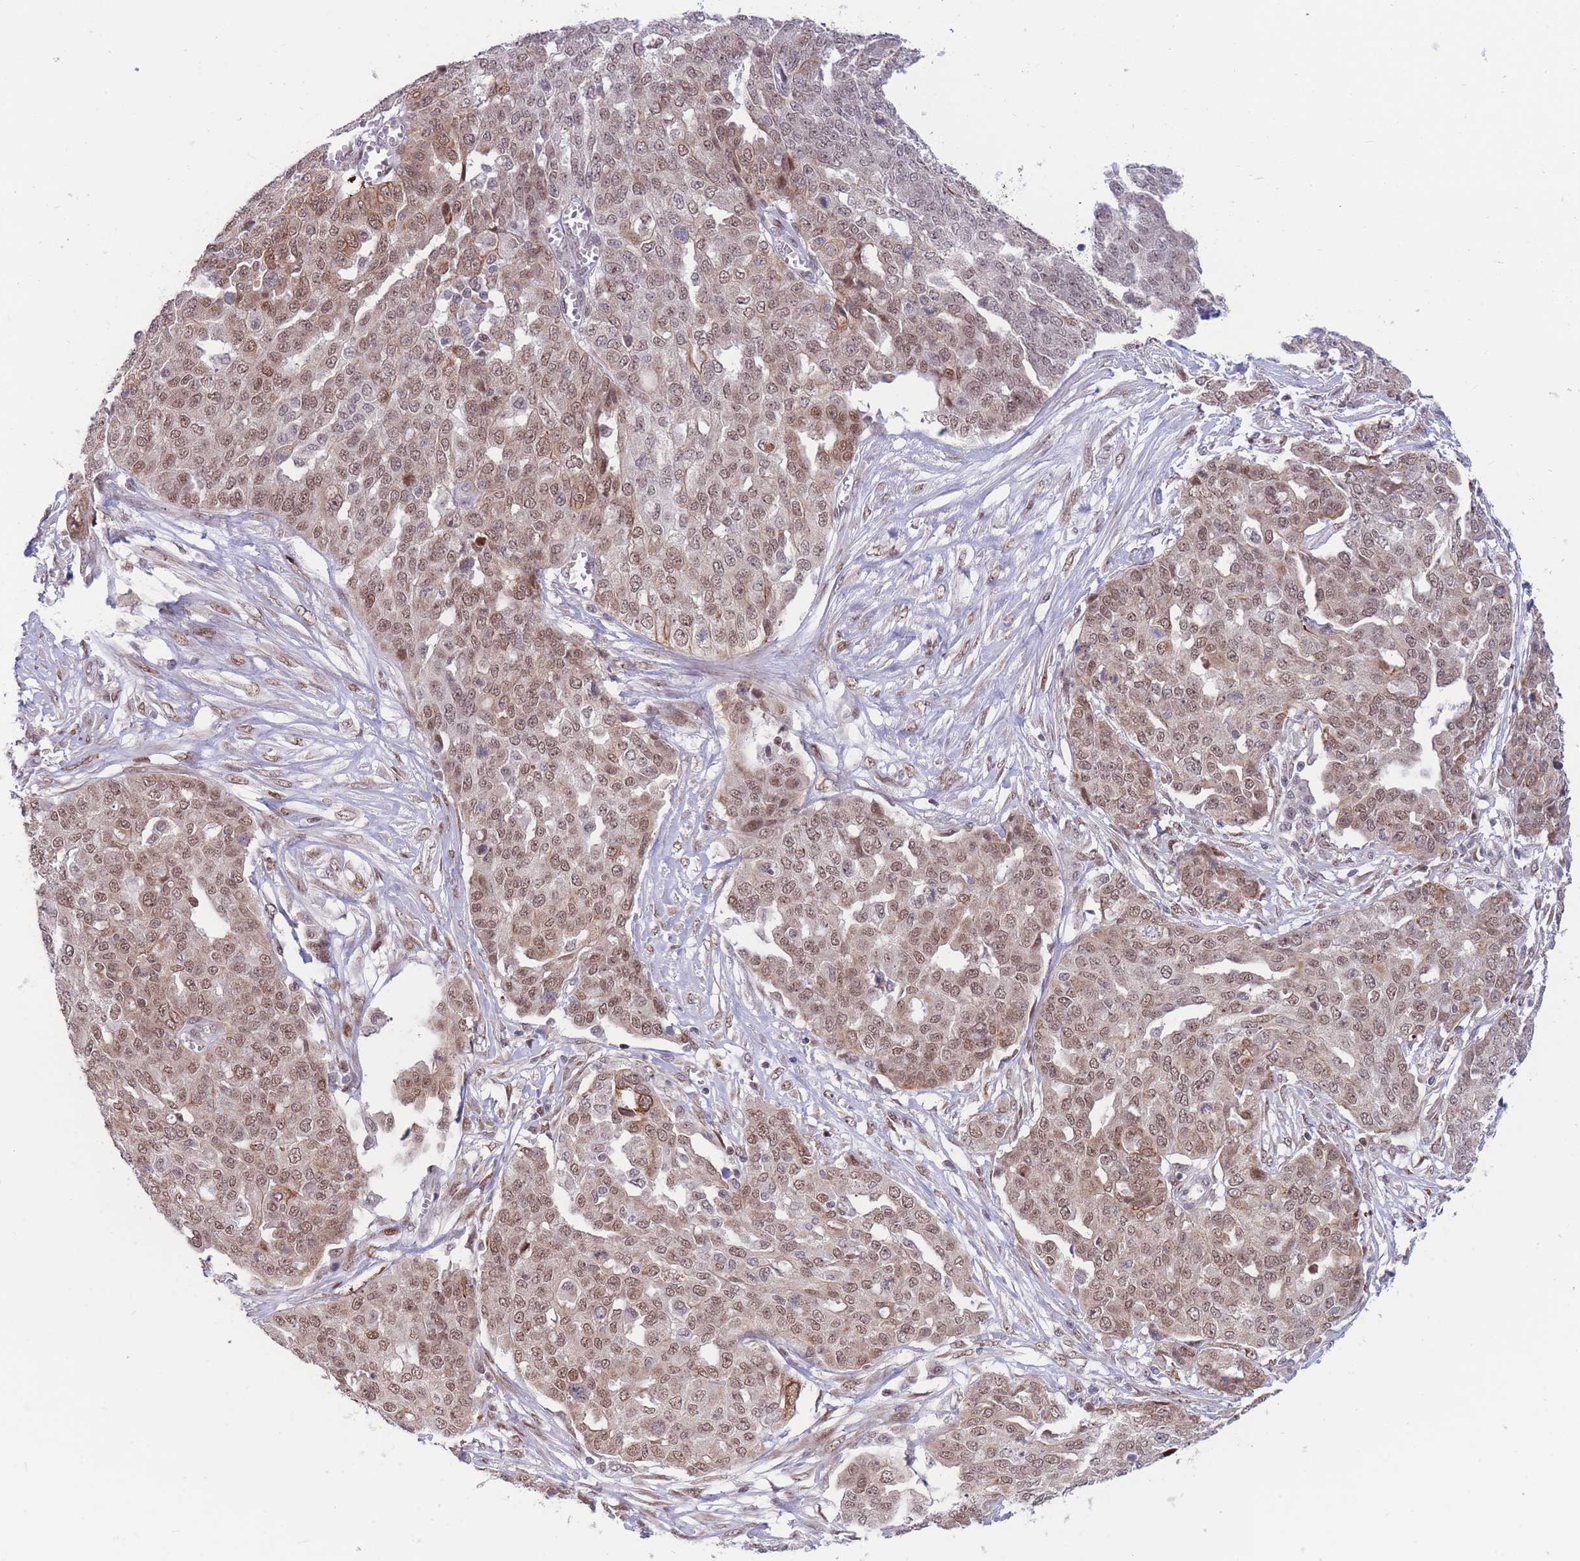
{"staining": {"intensity": "moderate", "quantity": ">75%", "location": "nuclear"}, "tissue": "ovarian cancer", "cell_type": "Tumor cells", "image_type": "cancer", "snomed": [{"axis": "morphology", "description": "Cystadenocarcinoma, serous, NOS"}, {"axis": "topography", "description": "Soft tissue"}, {"axis": "topography", "description": "Ovary"}], "caption": "Moderate nuclear expression for a protein is seen in about >75% of tumor cells of serous cystadenocarcinoma (ovarian) using IHC.", "gene": "TARBP2", "patient": {"sex": "female", "age": 57}}